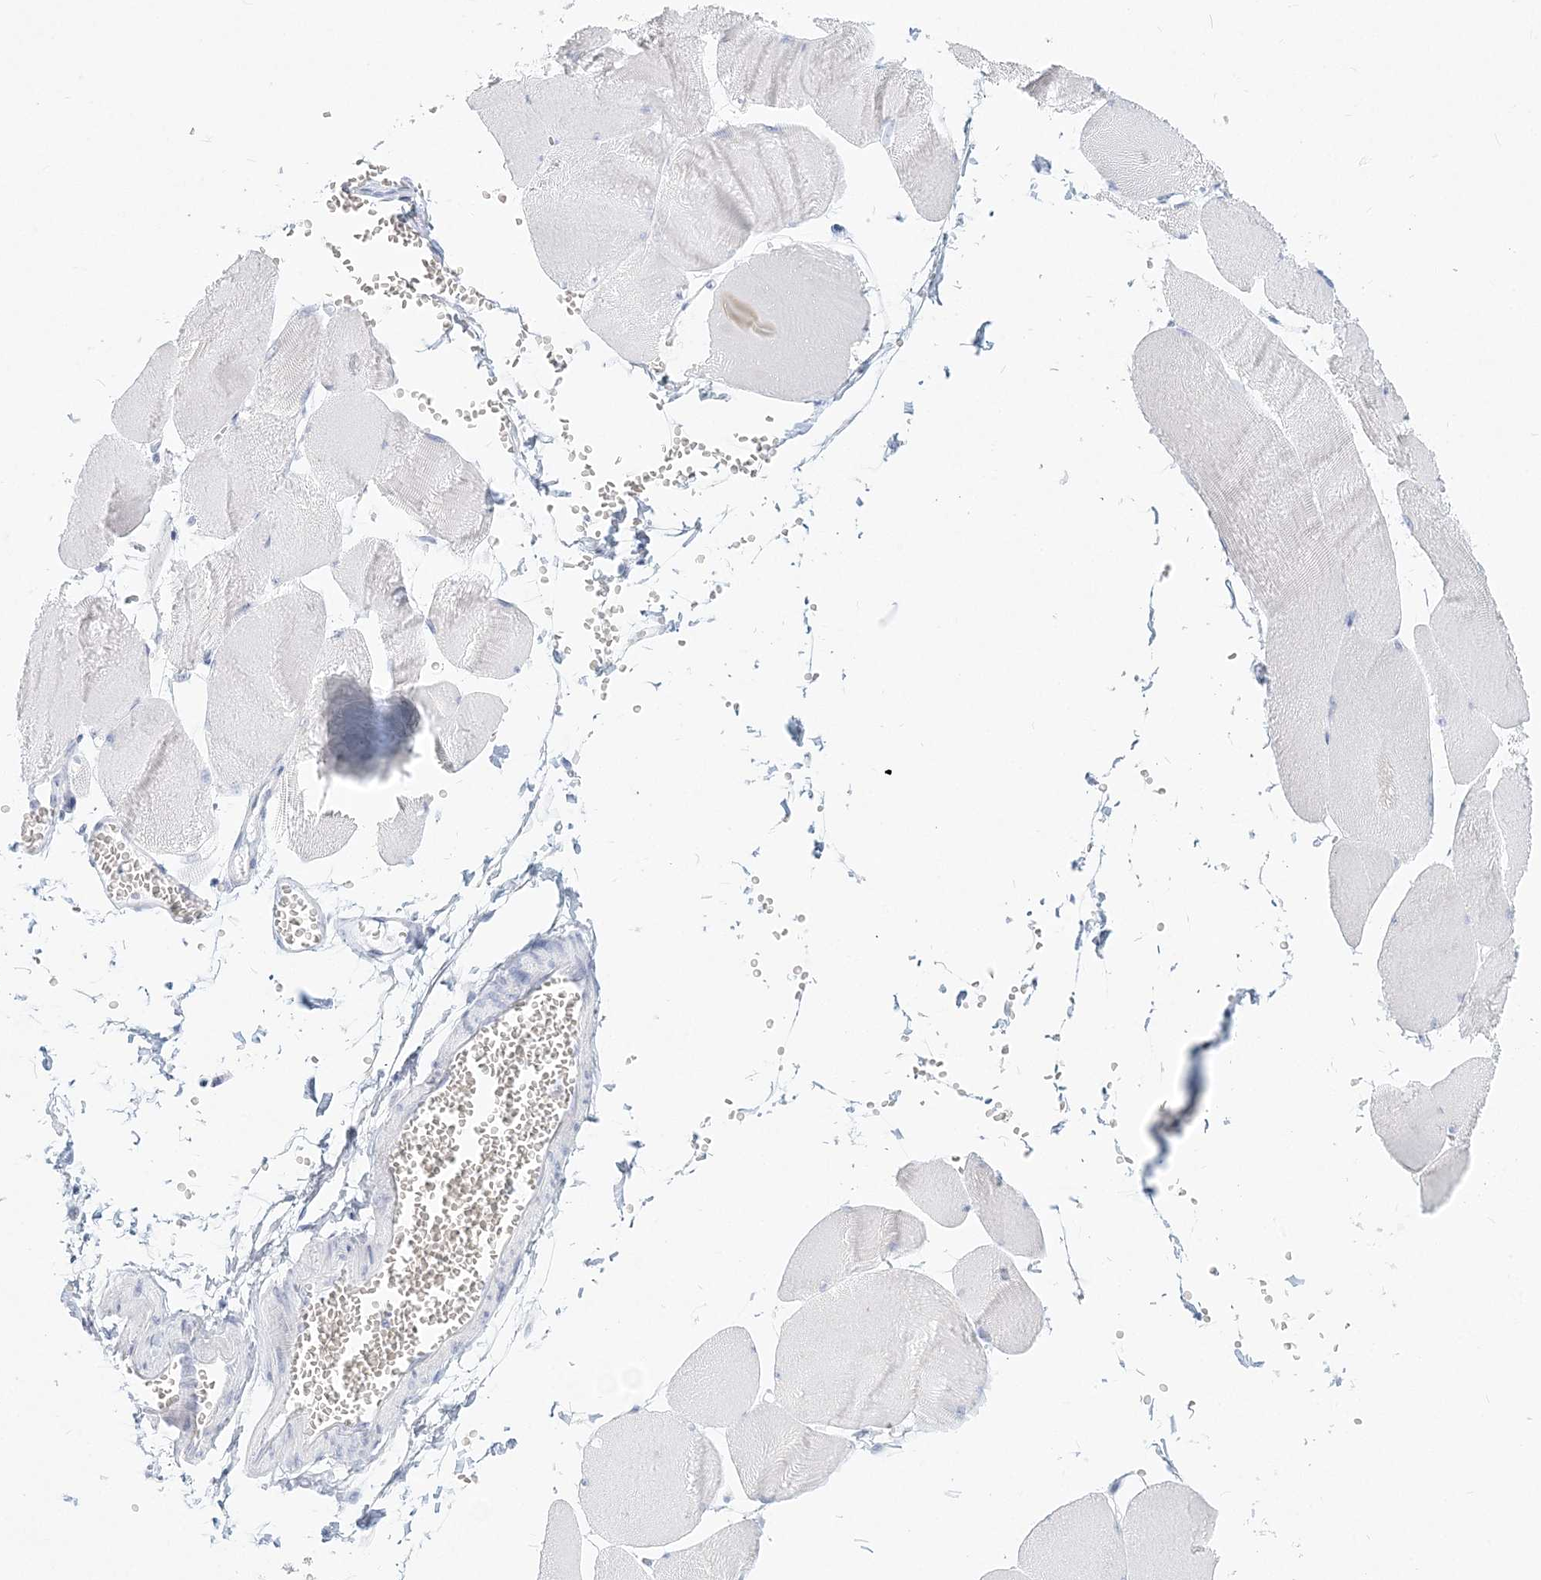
{"staining": {"intensity": "negative", "quantity": "none", "location": "none"}, "tissue": "skeletal muscle", "cell_type": "Myocytes", "image_type": "normal", "snomed": [{"axis": "morphology", "description": "Normal tissue, NOS"}, {"axis": "morphology", "description": "Basal cell carcinoma"}, {"axis": "topography", "description": "Skeletal muscle"}], "caption": "The histopathology image demonstrates no significant positivity in myocytes of skeletal muscle.", "gene": "CSN1S1", "patient": {"sex": "female", "age": 64}}